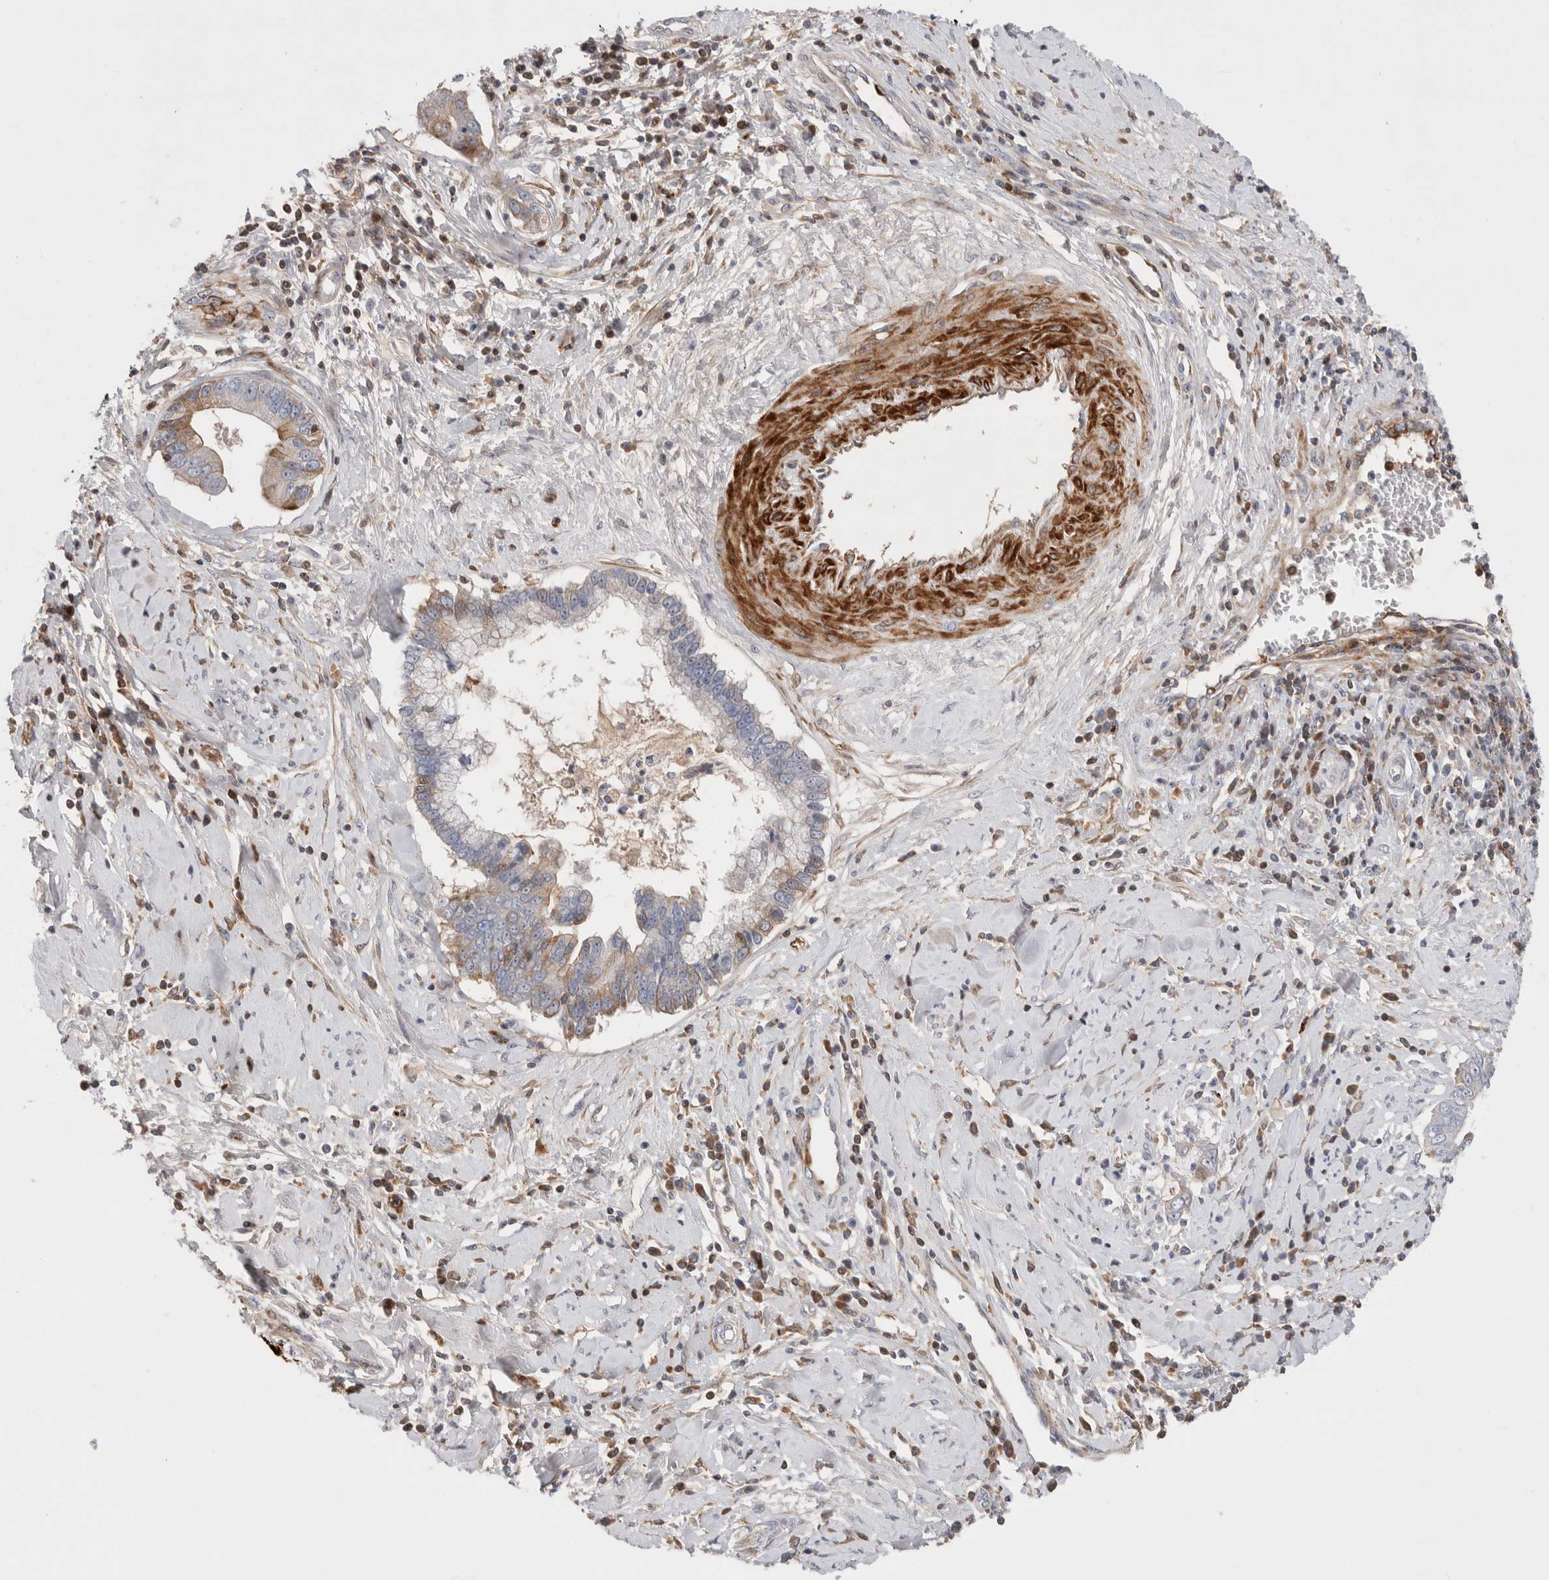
{"staining": {"intensity": "moderate", "quantity": "<25%", "location": "cytoplasmic/membranous"}, "tissue": "cervical cancer", "cell_type": "Tumor cells", "image_type": "cancer", "snomed": [{"axis": "morphology", "description": "Adenocarcinoma, NOS"}, {"axis": "topography", "description": "Cervix"}], "caption": "Moderate cytoplasmic/membranous positivity for a protein is seen in about <25% of tumor cells of adenocarcinoma (cervical) using immunohistochemistry (IHC).", "gene": "ECHDC2", "patient": {"sex": "female", "age": 44}}